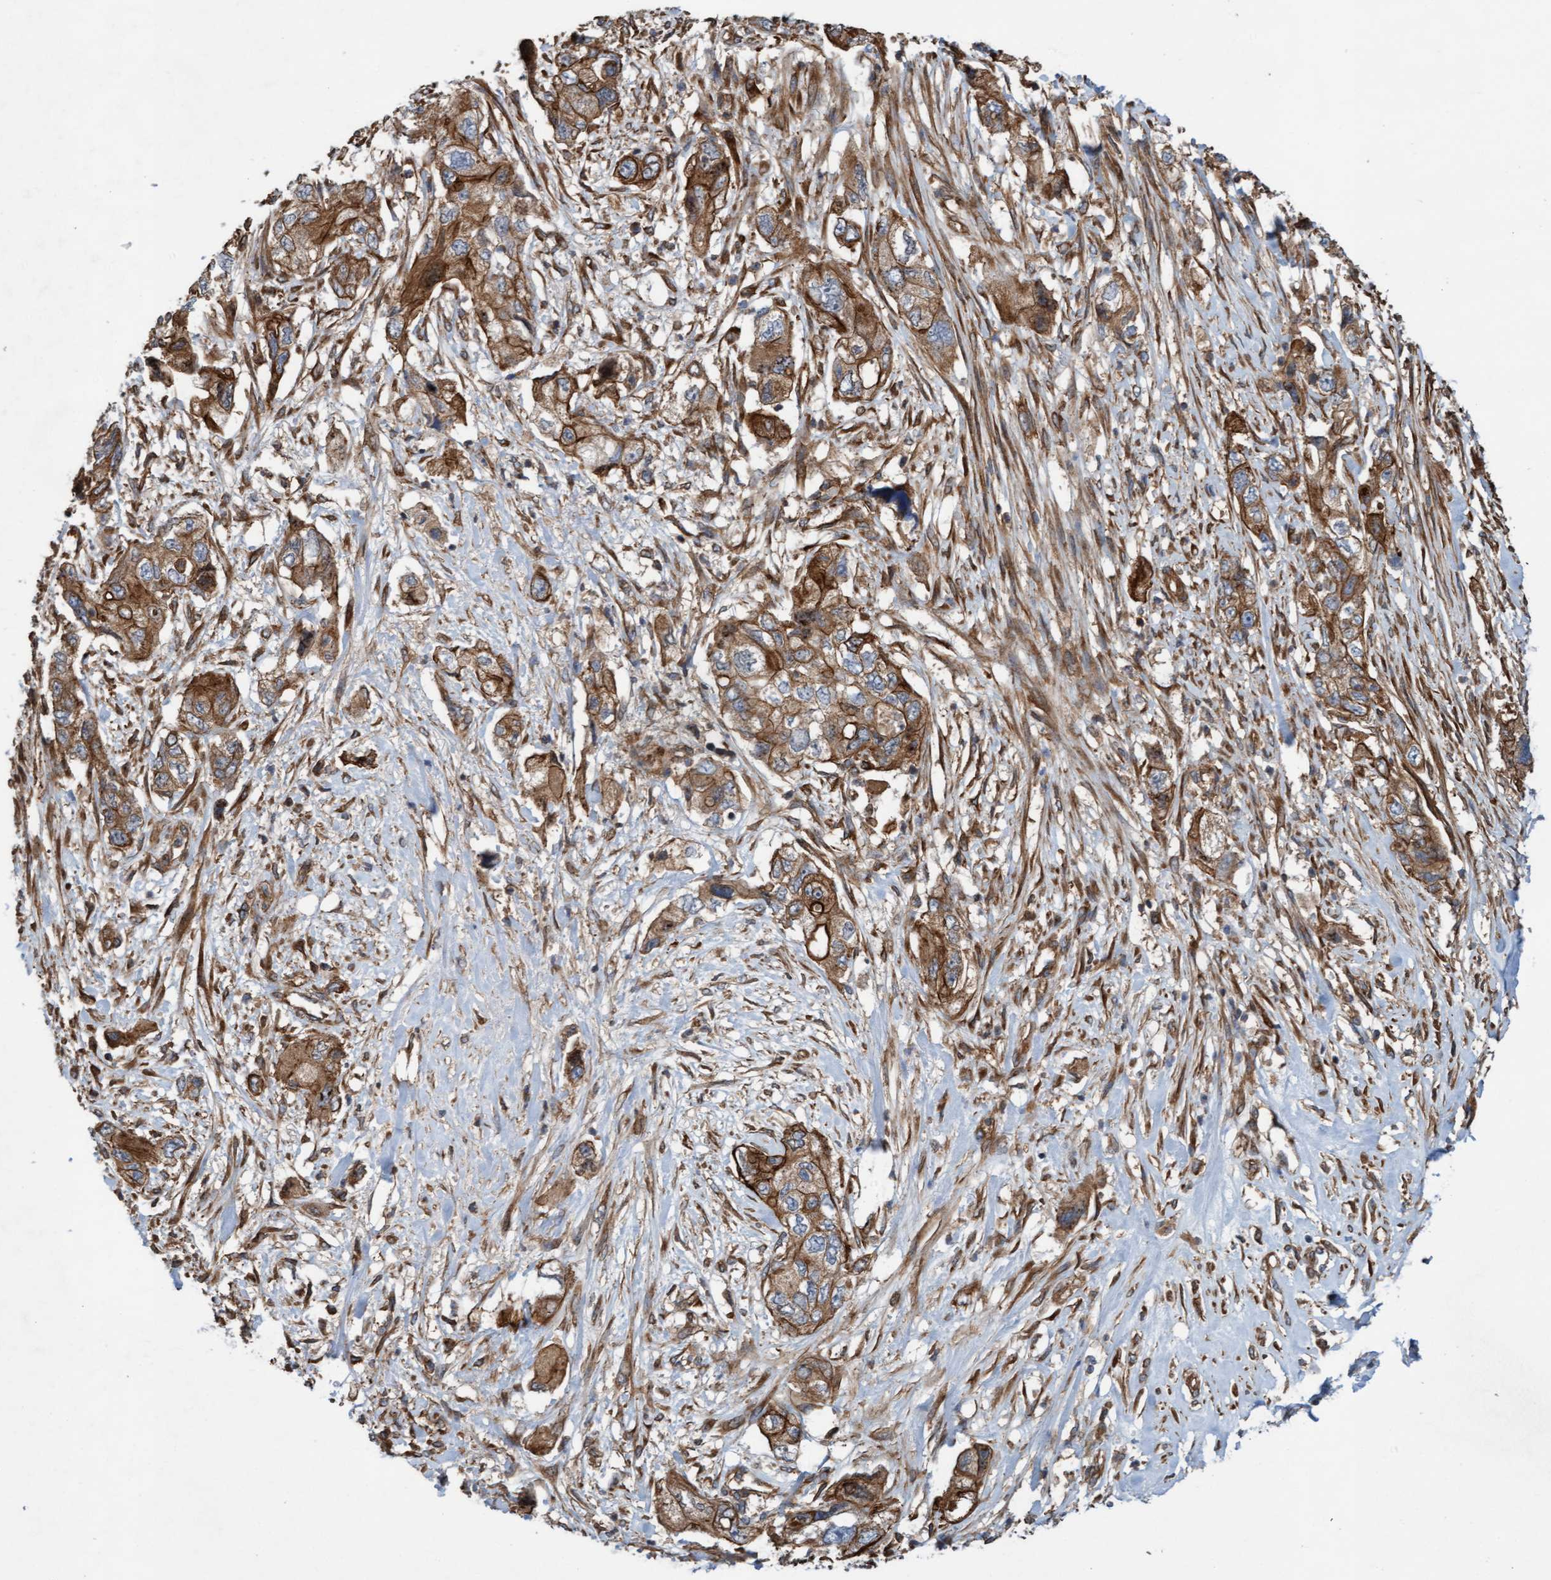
{"staining": {"intensity": "moderate", "quantity": ">75%", "location": "cytoplasmic/membranous"}, "tissue": "pancreatic cancer", "cell_type": "Tumor cells", "image_type": "cancer", "snomed": [{"axis": "morphology", "description": "Adenocarcinoma, NOS"}, {"axis": "topography", "description": "Pancreas"}], "caption": "Pancreatic cancer (adenocarcinoma) tissue exhibits moderate cytoplasmic/membranous staining in about >75% of tumor cells", "gene": "ERAL1", "patient": {"sex": "female", "age": 73}}